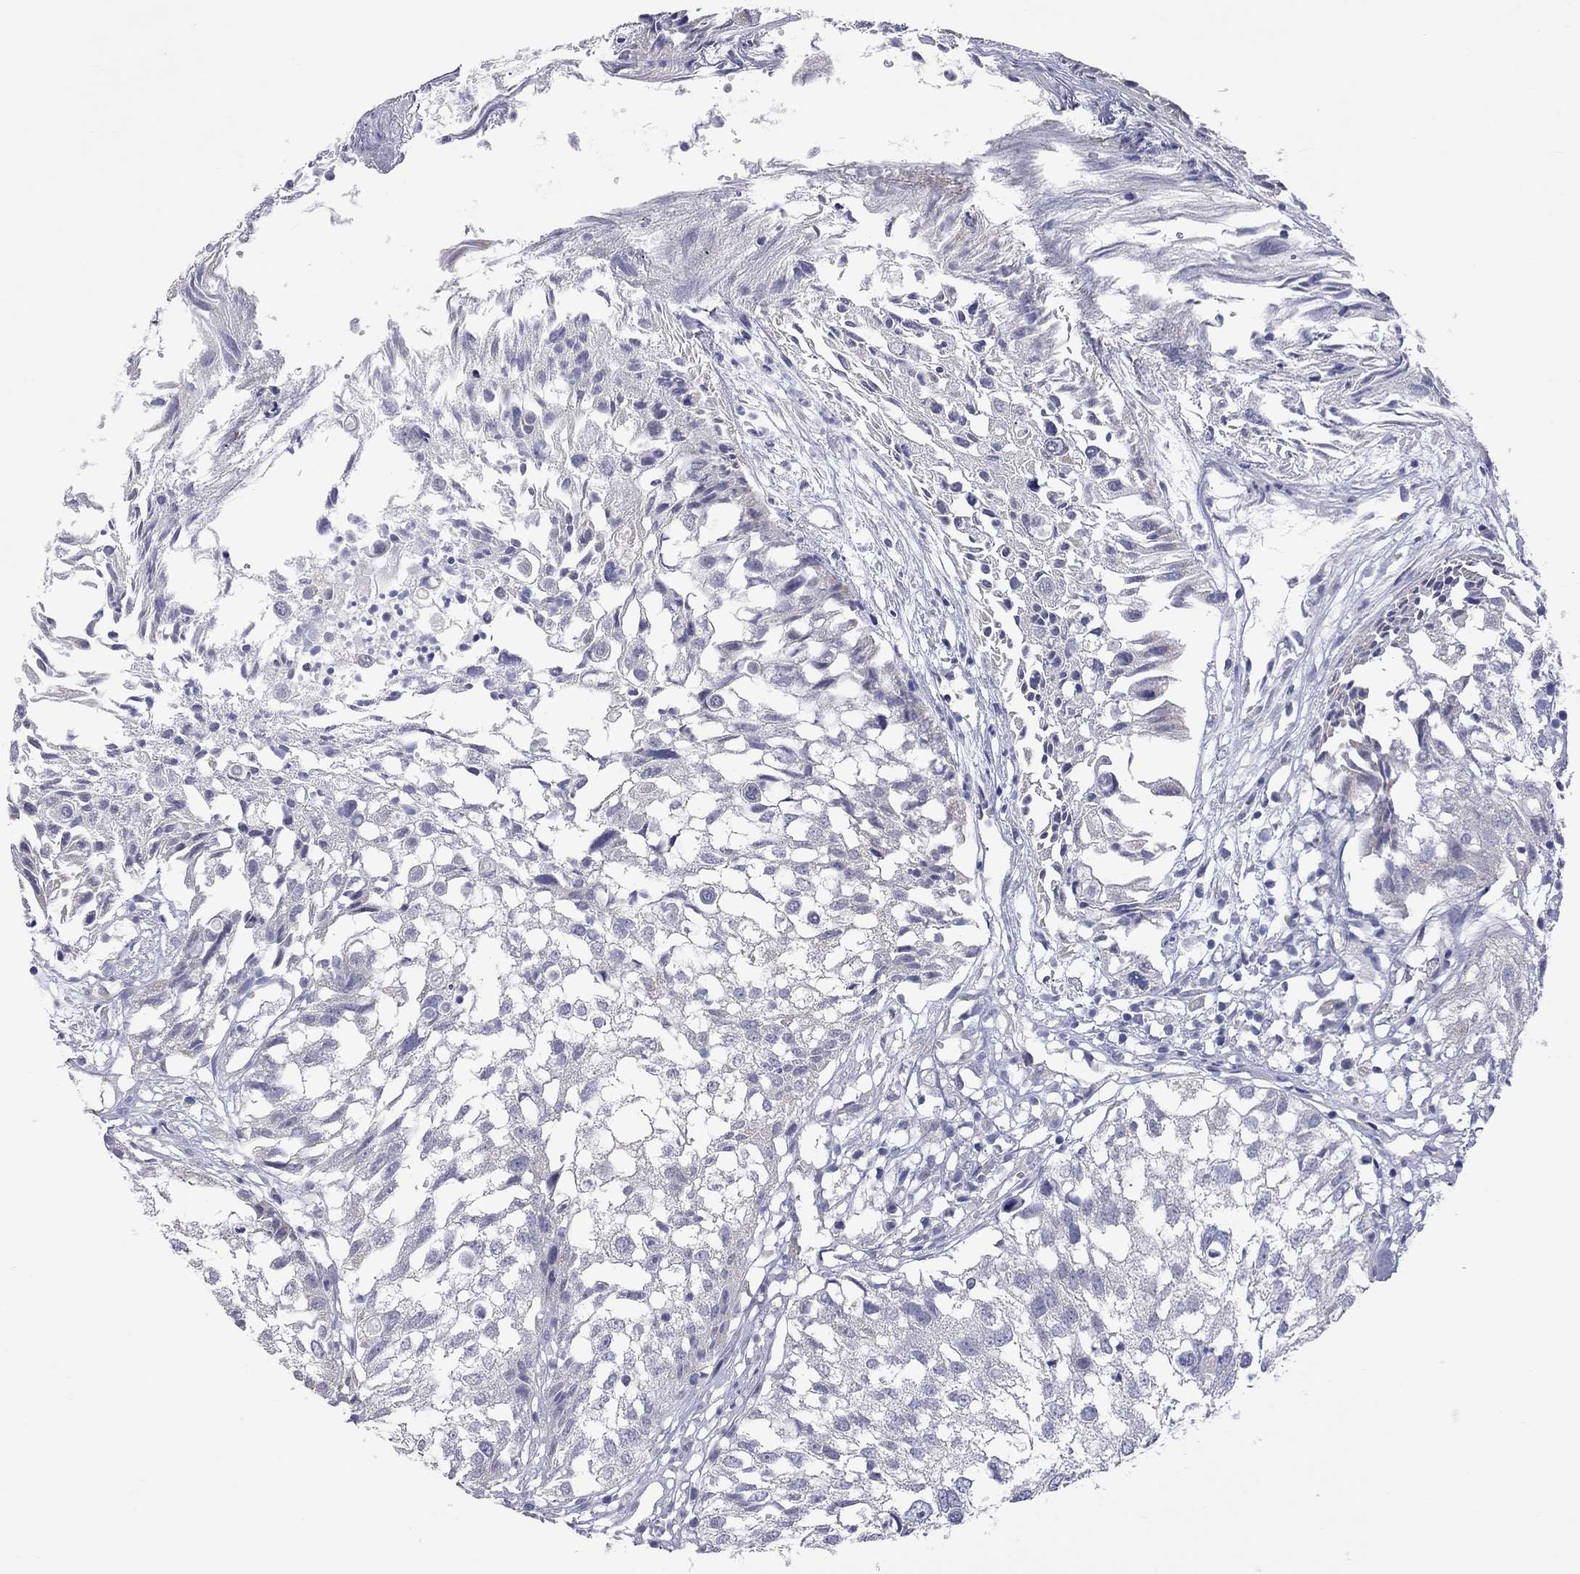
{"staining": {"intensity": "negative", "quantity": "none", "location": "none"}, "tissue": "urothelial cancer", "cell_type": "Tumor cells", "image_type": "cancer", "snomed": [{"axis": "morphology", "description": "Urothelial carcinoma, High grade"}, {"axis": "topography", "description": "Urinary bladder"}], "caption": "IHC photomicrograph of human urothelial carcinoma (high-grade) stained for a protein (brown), which exhibits no positivity in tumor cells.", "gene": "OPRK1", "patient": {"sex": "female", "age": 79}}